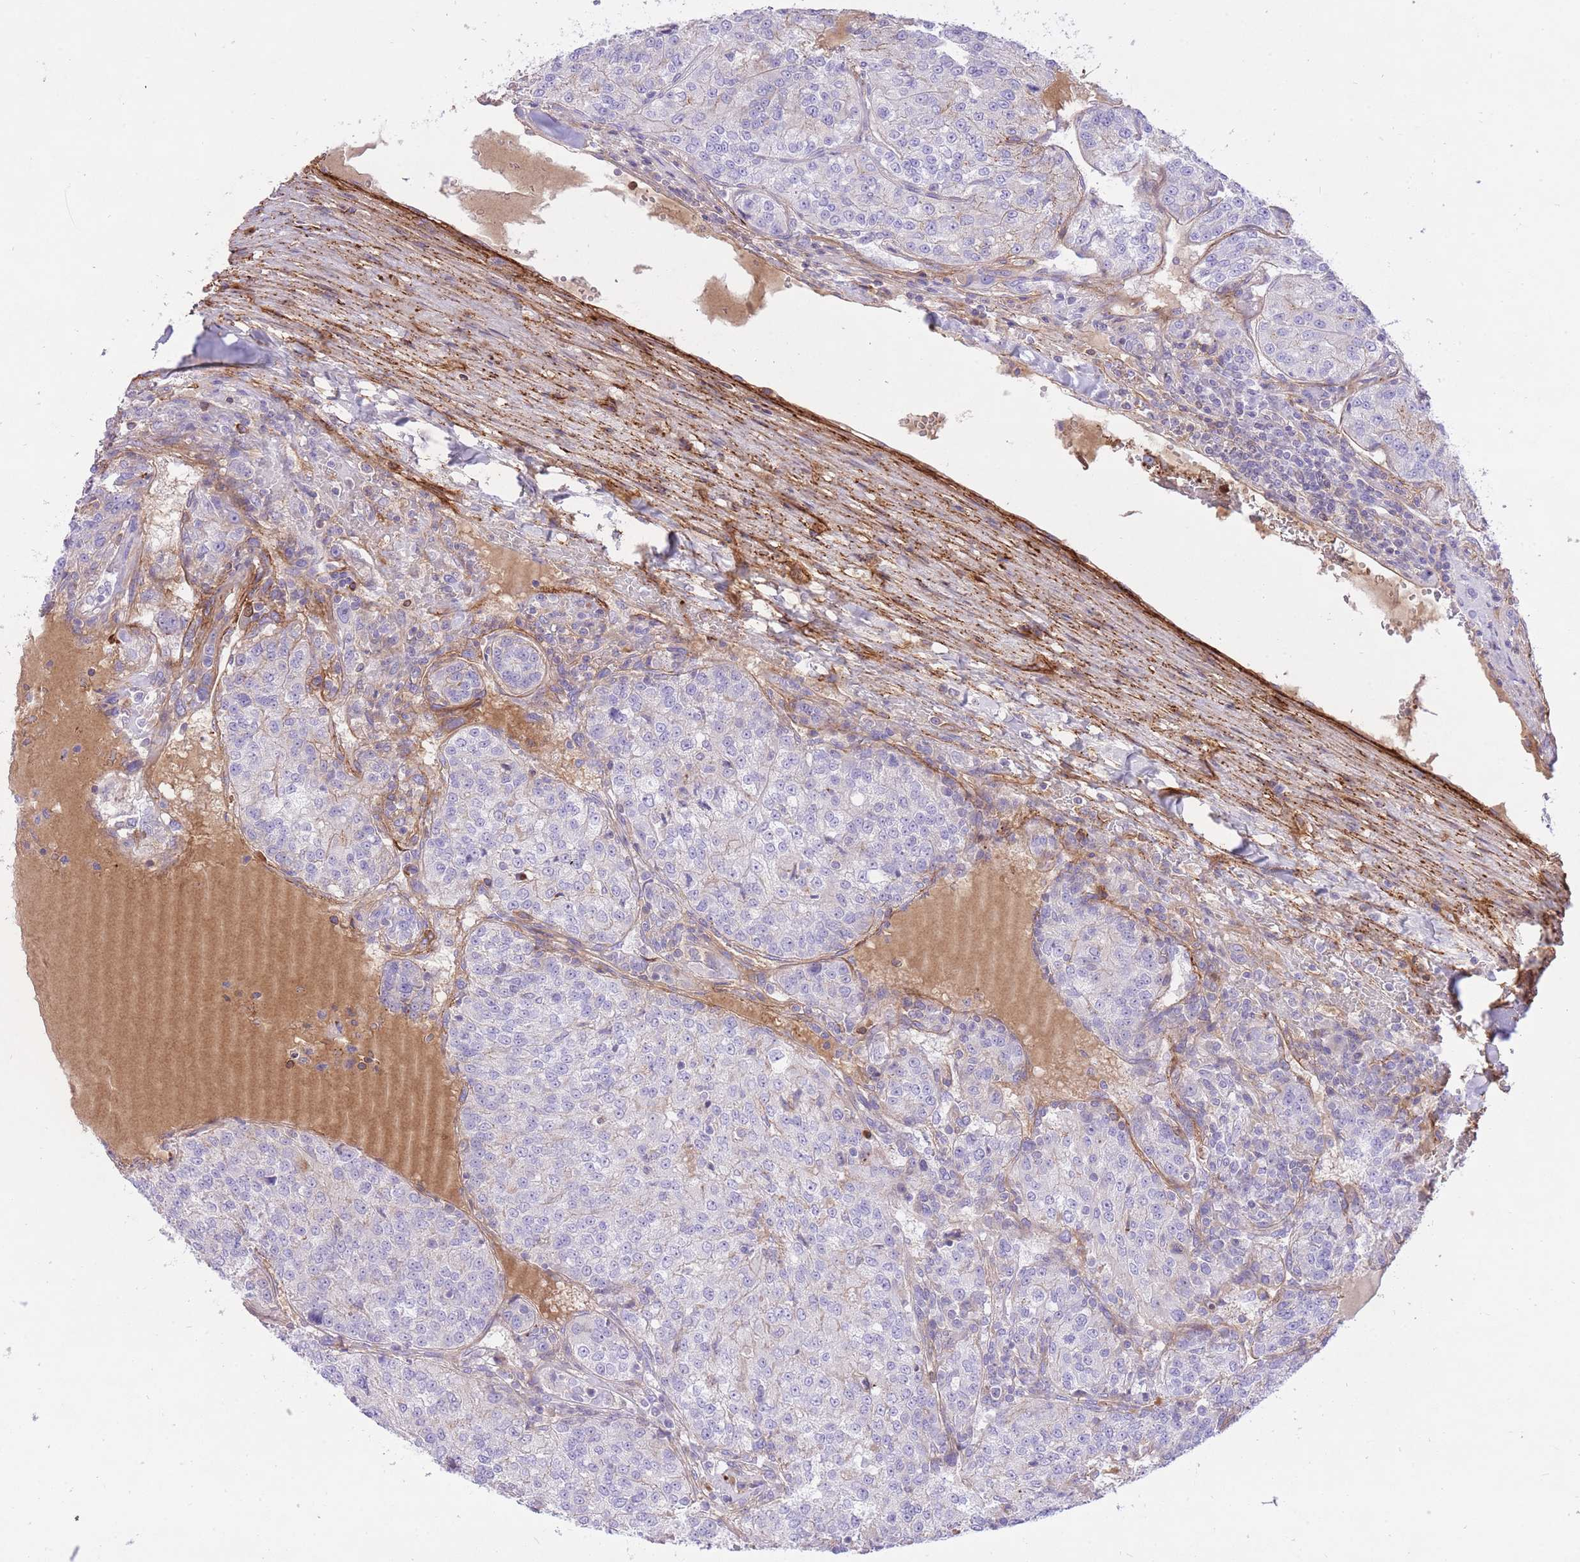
{"staining": {"intensity": "negative", "quantity": "none", "location": "none"}, "tissue": "renal cancer", "cell_type": "Tumor cells", "image_type": "cancer", "snomed": [{"axis": "morphology", "description": "Adenocarcinoma, NOS"}, {"axis": "topography", "description": "Kidney"}], "caption": "An IHC image of renal cancer is shown. There is no staining in tumor cells of renal cancer.", "gene": "HRG", "patient": {"sex": "female", "age": 63}}